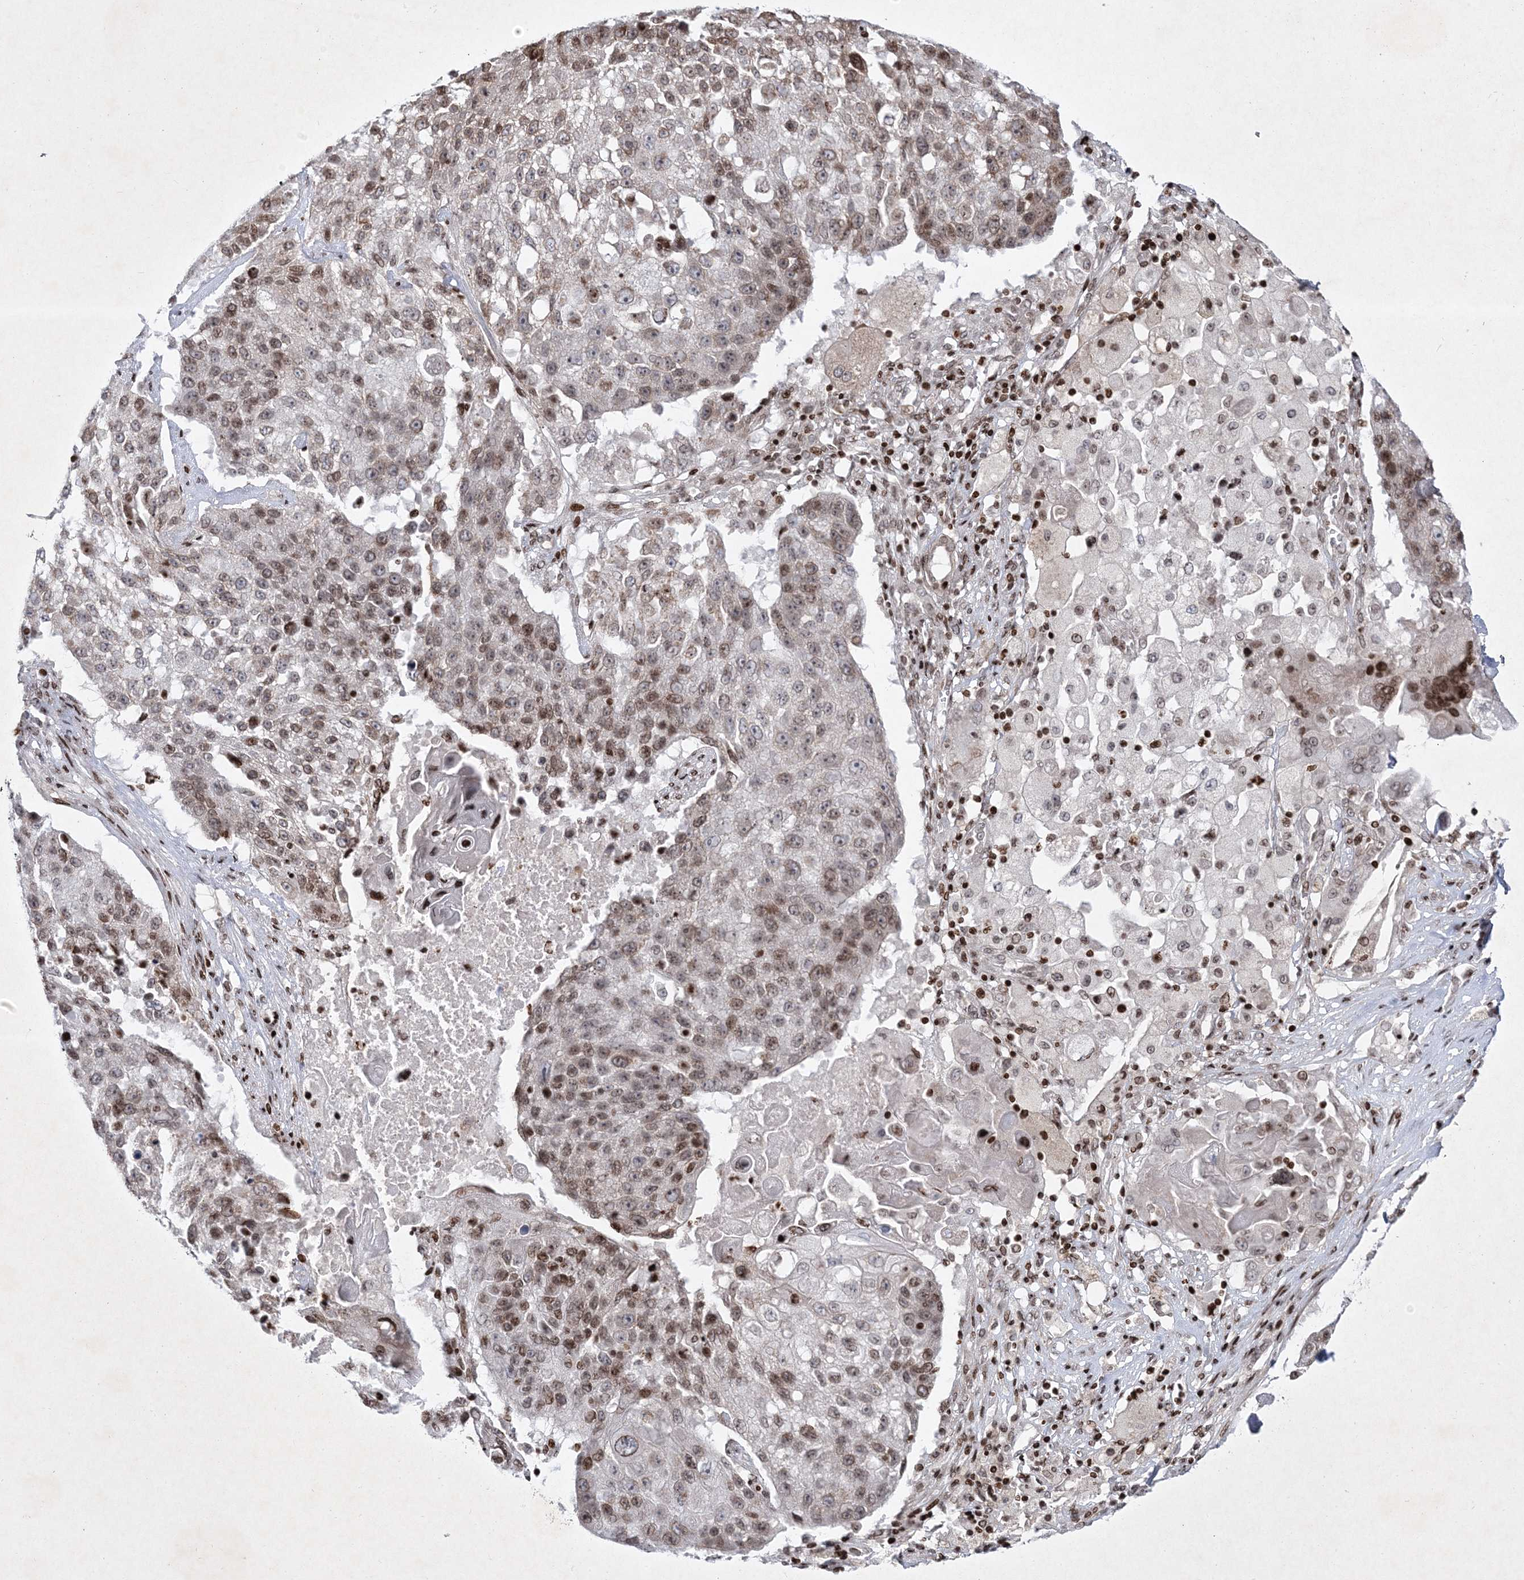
{"staining": {"intensity": "moderate", "quantity": "25%-75%", "location": "nuclear"}, "tissue": "lung cancer", "cell_type": "Tumor cells", "image_type": "cancer", "snomed": [{"axis": "morphology", "description": "Squamous cell carcinoma, NOS"}, {"axis": "topography", "description": "Lung"}], "caption": "Lung cancer stained for a protein shows moderate nuclear positivity in tumor cells. (DAB IHC, brown staining for protein, blue staining for nuclei).", "gene": "SMIM29", "patient": {"sex": "male", "age": 61}}